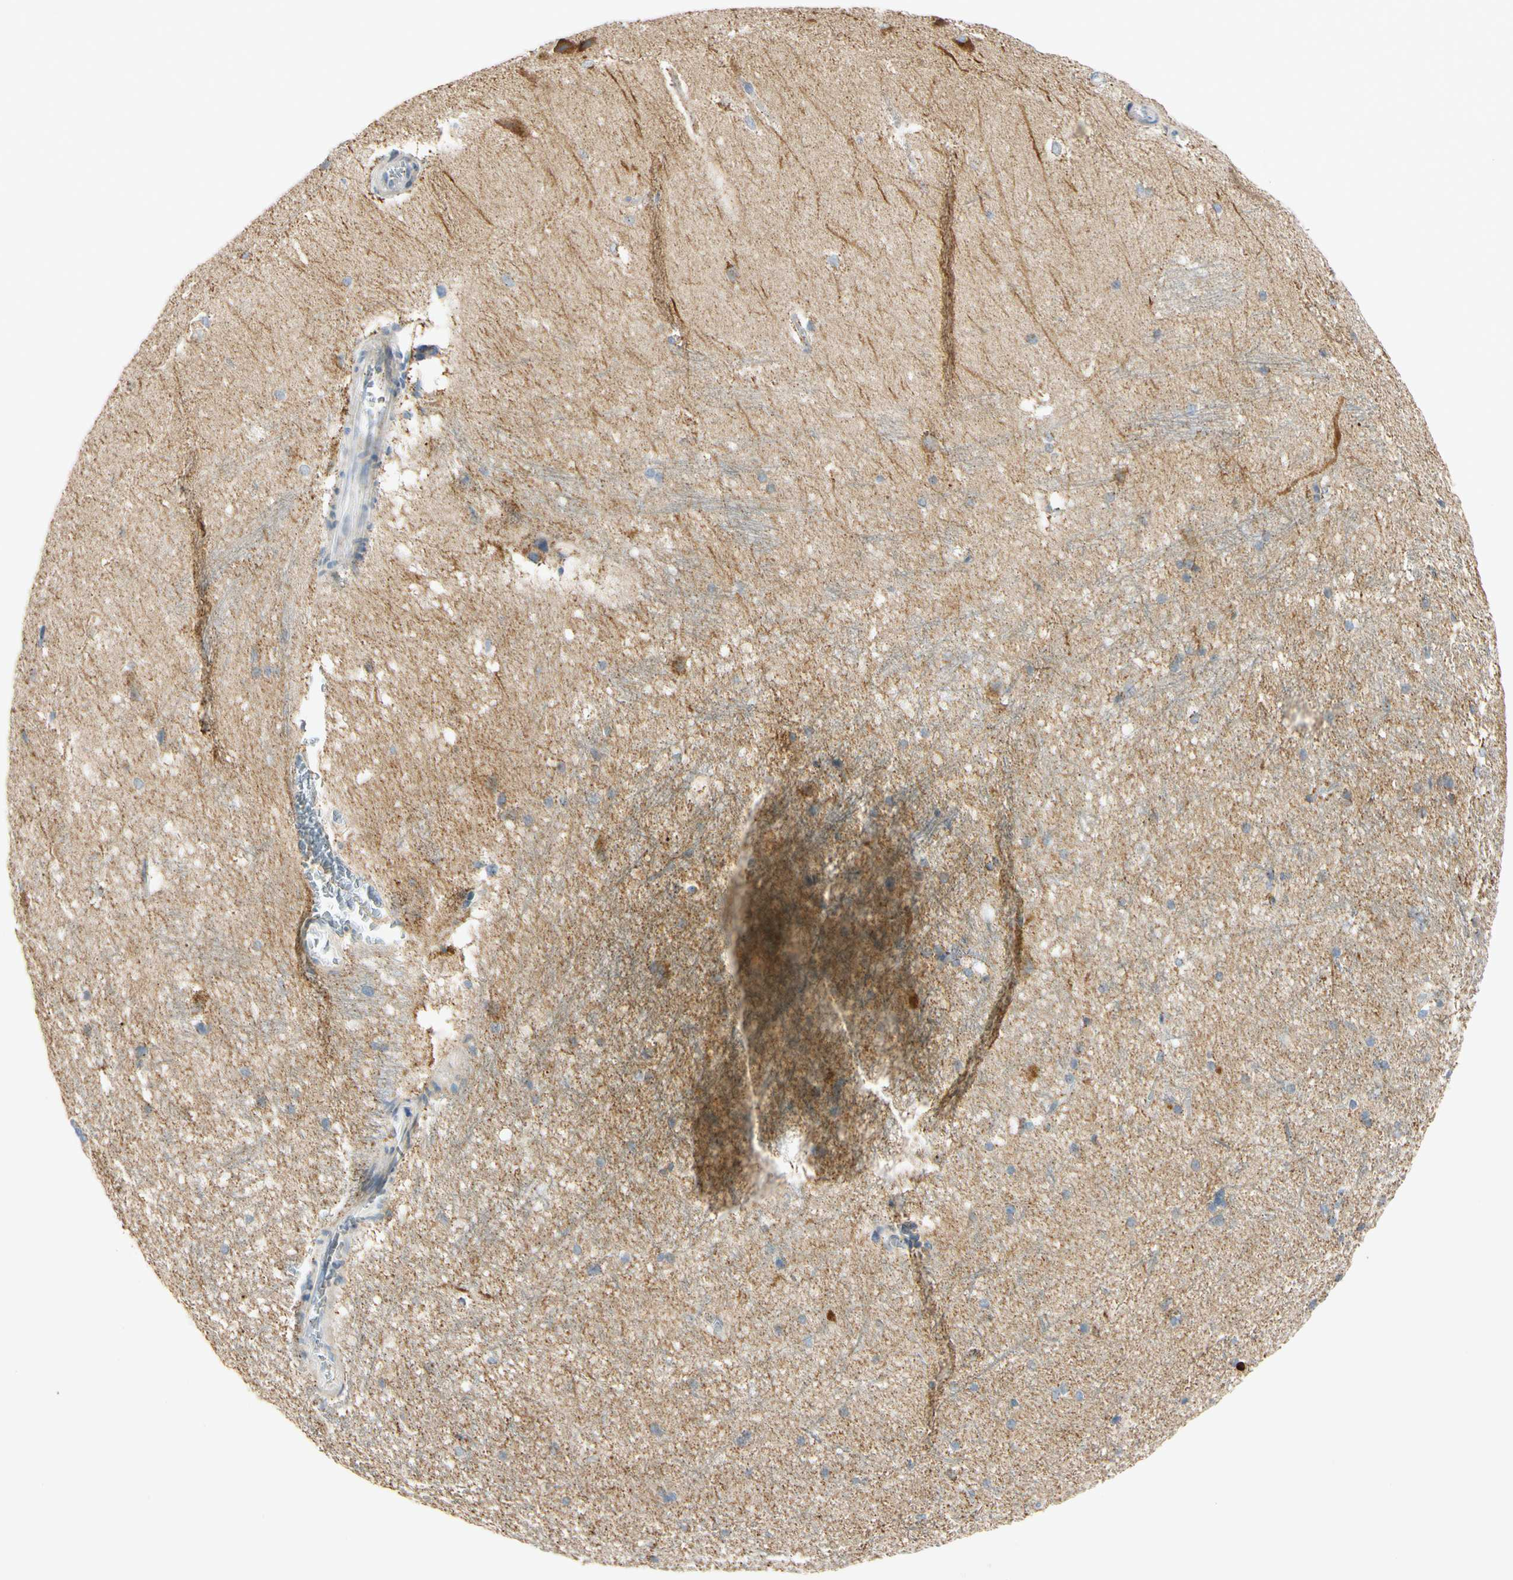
{"staining": {"intensity": "negative", "quantity": "none", "location": "none"}, "tissue": "hippocampus", "cell_type": "Glial cells", "image_type": "normal", "snomed": [{"axis": "morphology", "description": "Normal tissue, NOS"}, {"axis": "topography", "description": "Hippocampus"}], "caption": "Histopathology image shows no significant protein staining in glial cells of benign hippocampus.", "gene": "GALNT5", "patient": {"sex": "female", "age": 19}}